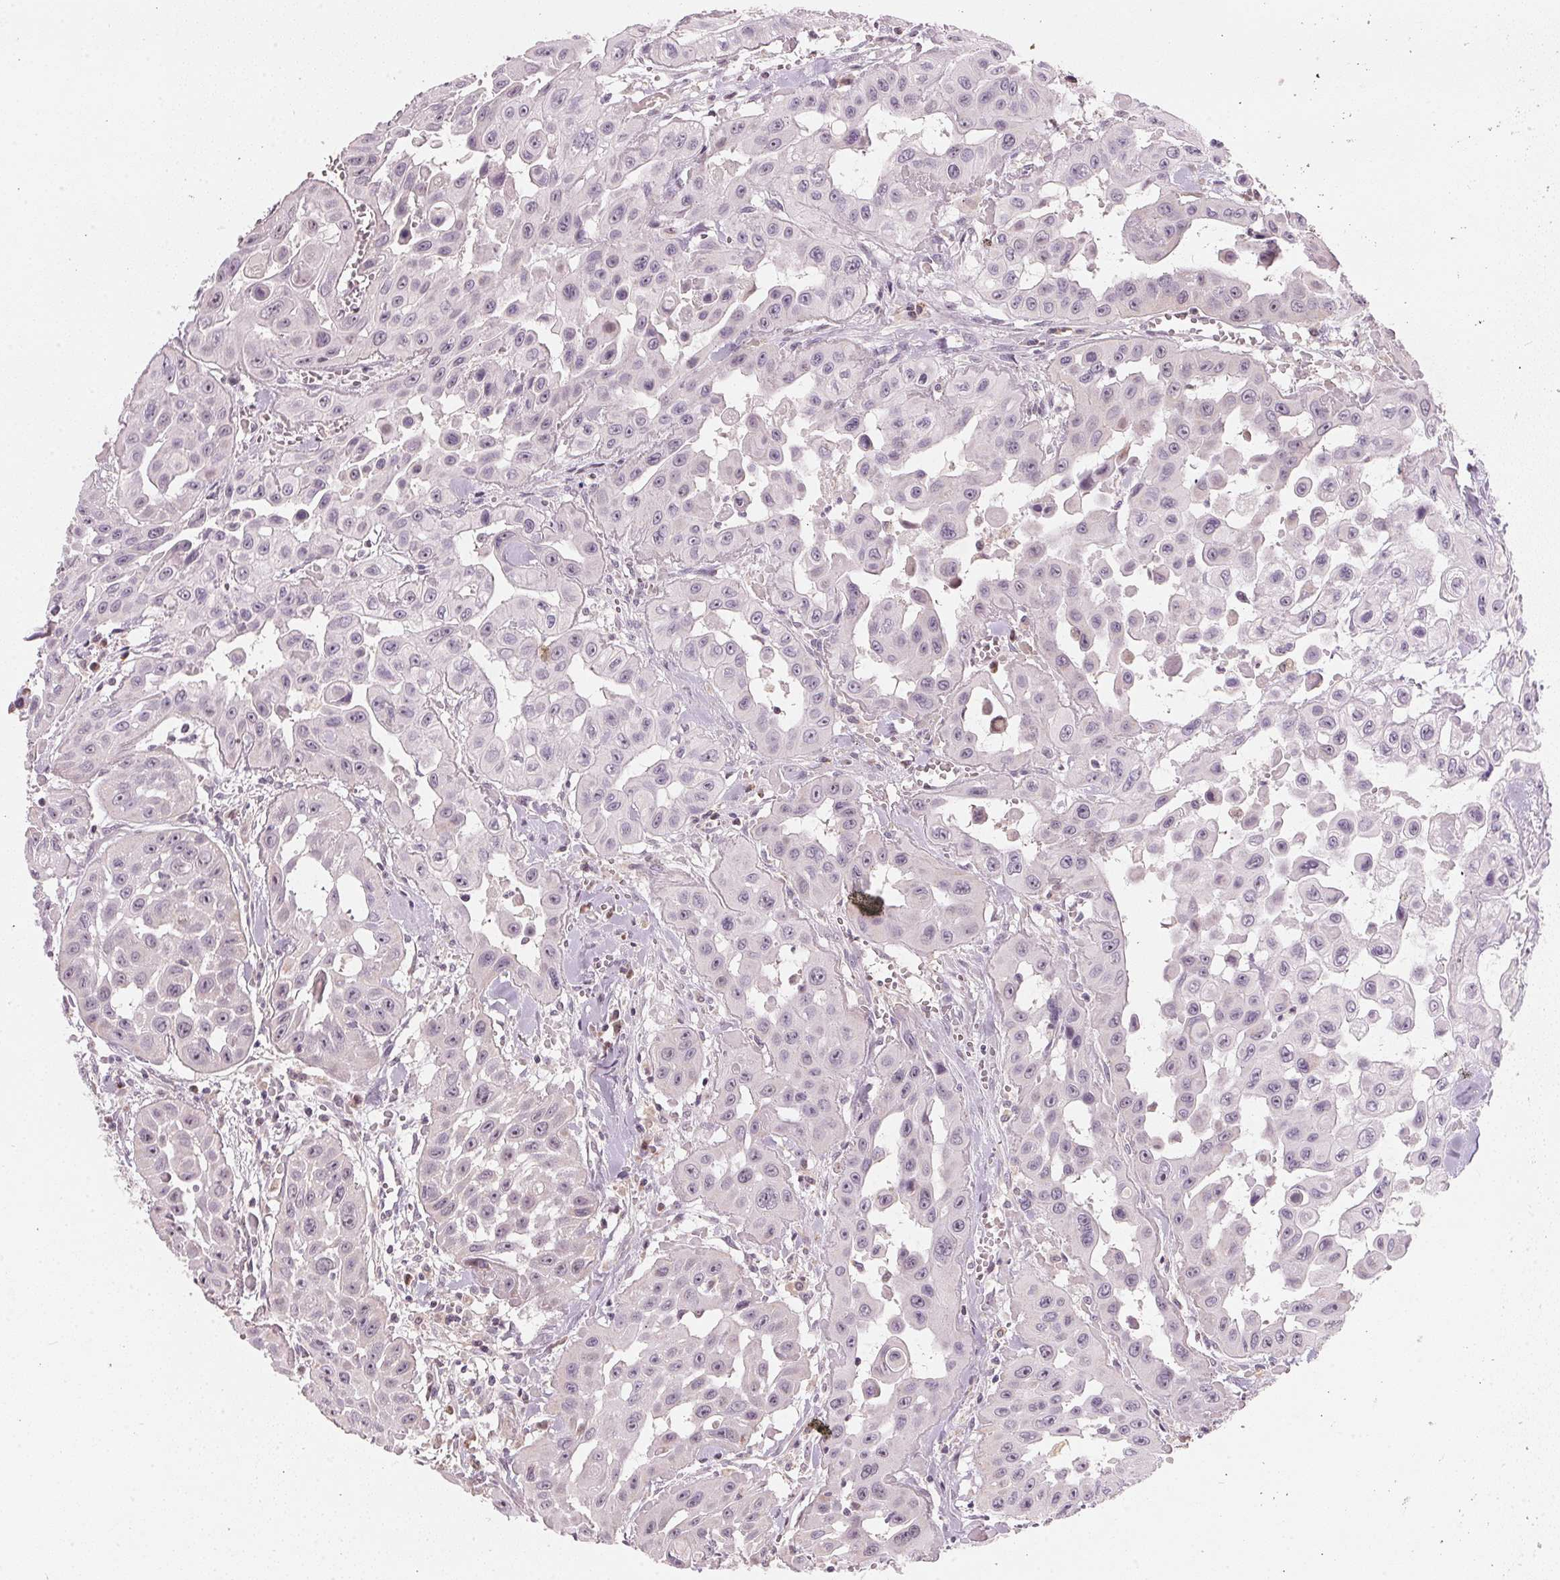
{"staining": {"intensity": "negative", "quantity": "none", "location": "none"}, "tissue": "head and neck cancer", "cell_type": "Tumor cells", "image_type": "cancer", "snomed": [{"axis": "morphology", "description": "Adenocarcinoma, NOS"}, {"axis": "topography", "description": "Head-Neck"}], "caption": "DAB (3,3'-diaminobenzidine) immunohistochemical staining of human head and neck adenocarcinoma exhibits no significant positivity in tumor cells.", "gene": "COQ7", "patient": {"sex": "male", "age": 73}}